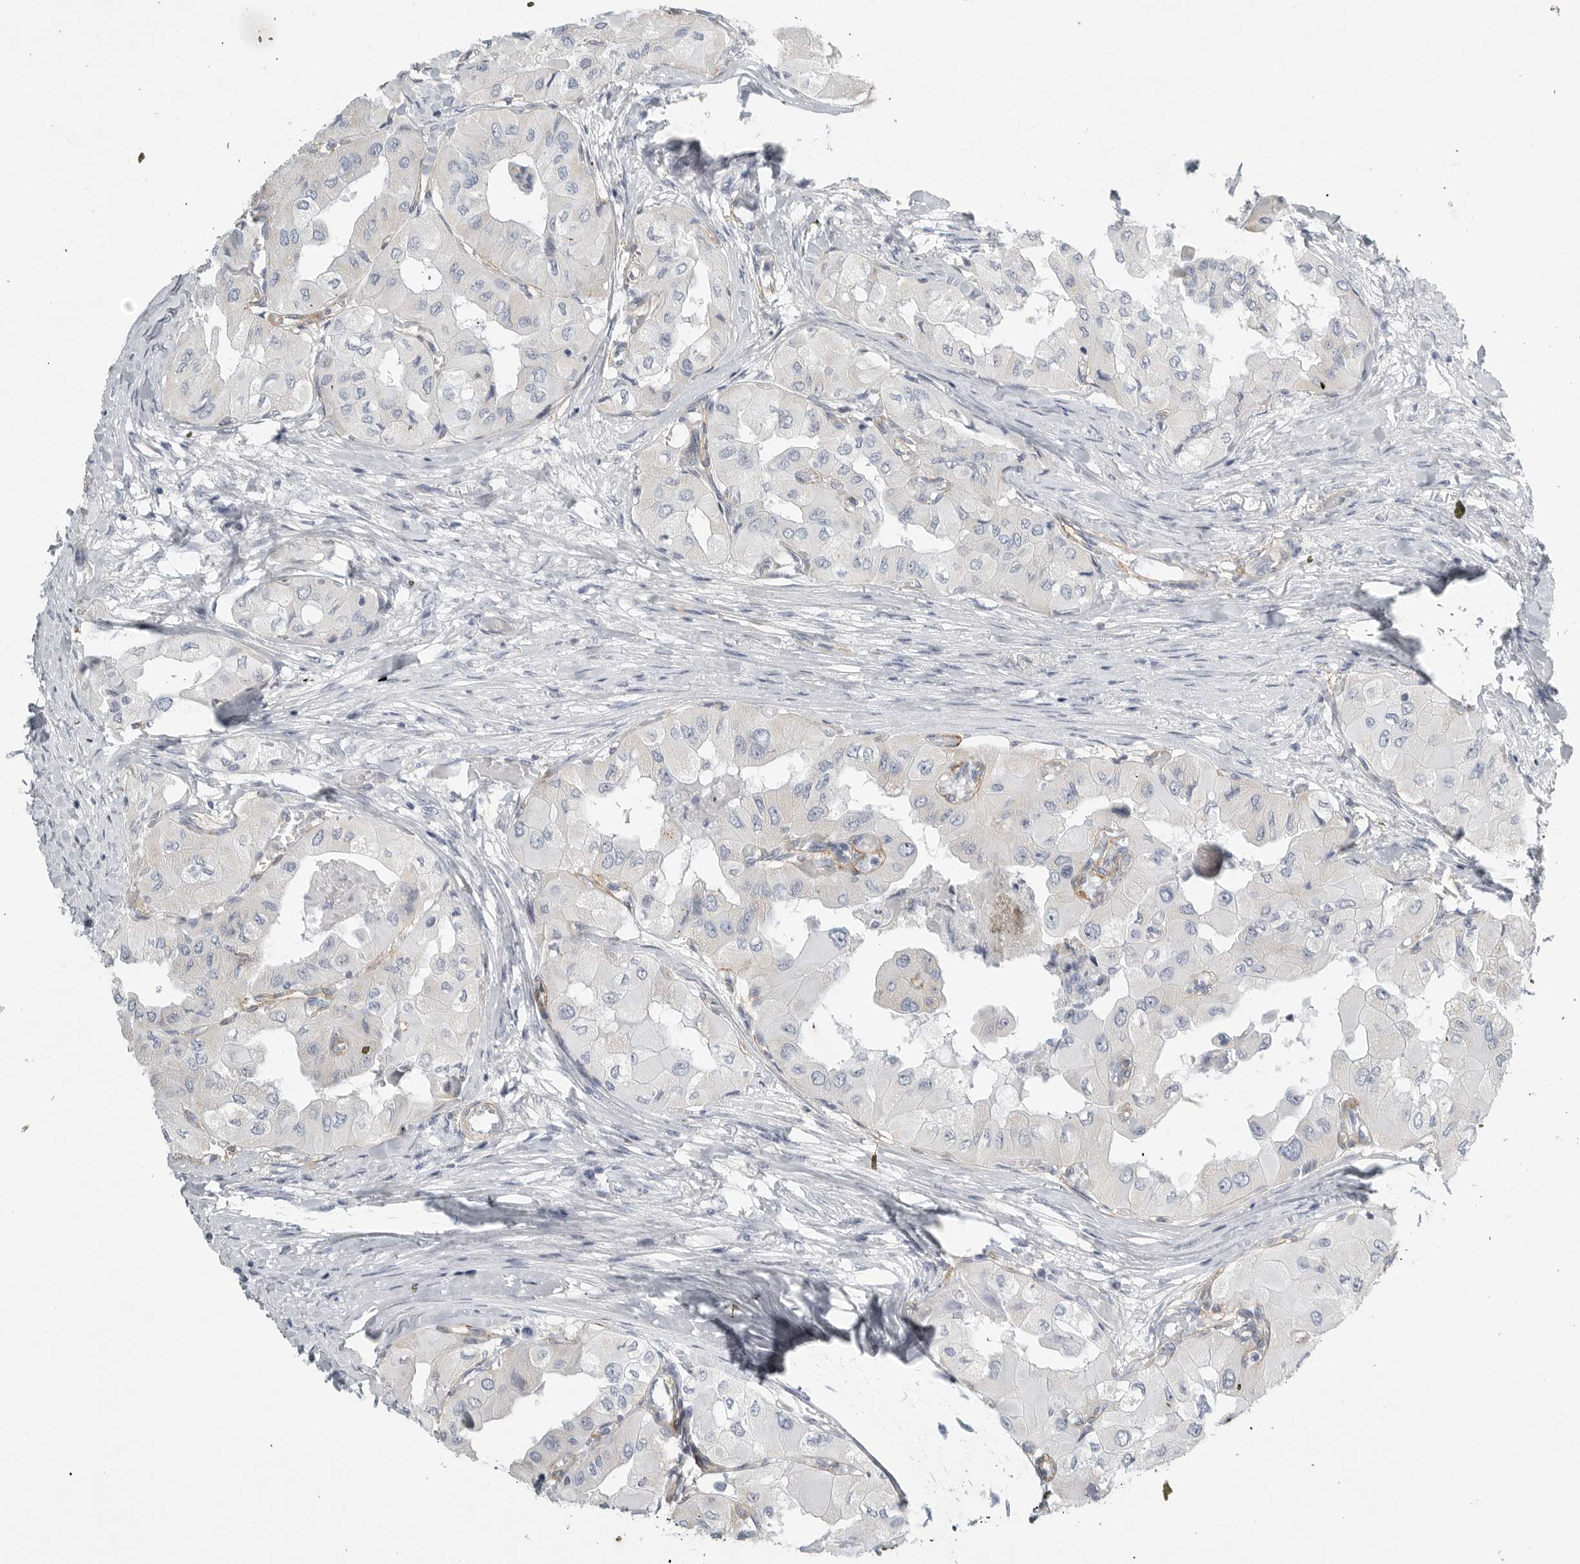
{"staining": {"intensity": "negative", "quantity": "none", "location": "none"}, "tissue": "thyroid cancer", "cell_type": "Tumor cells", "image_type": "cancer", "snomed": [{"axis": "morphology", "description": "Papillary adenocarcinoma, NOS"}, {"axis": "topography", "description": "Thyroid gland"}], "caption": "The immunohistochemistry (IHC) photomicrograph has no significant positivity in tumor cells of papillary adenocarcinoma (thyroid) tissue. Brightfield microscopy of immunohistochemistry (IHC) stained with DAB (3,3'-diaminobenzidine) (brown) and hematoxylin (blue), captured at high magnification.", "gene": "TNR", "patient": {"sex": "female", "age": 59}}